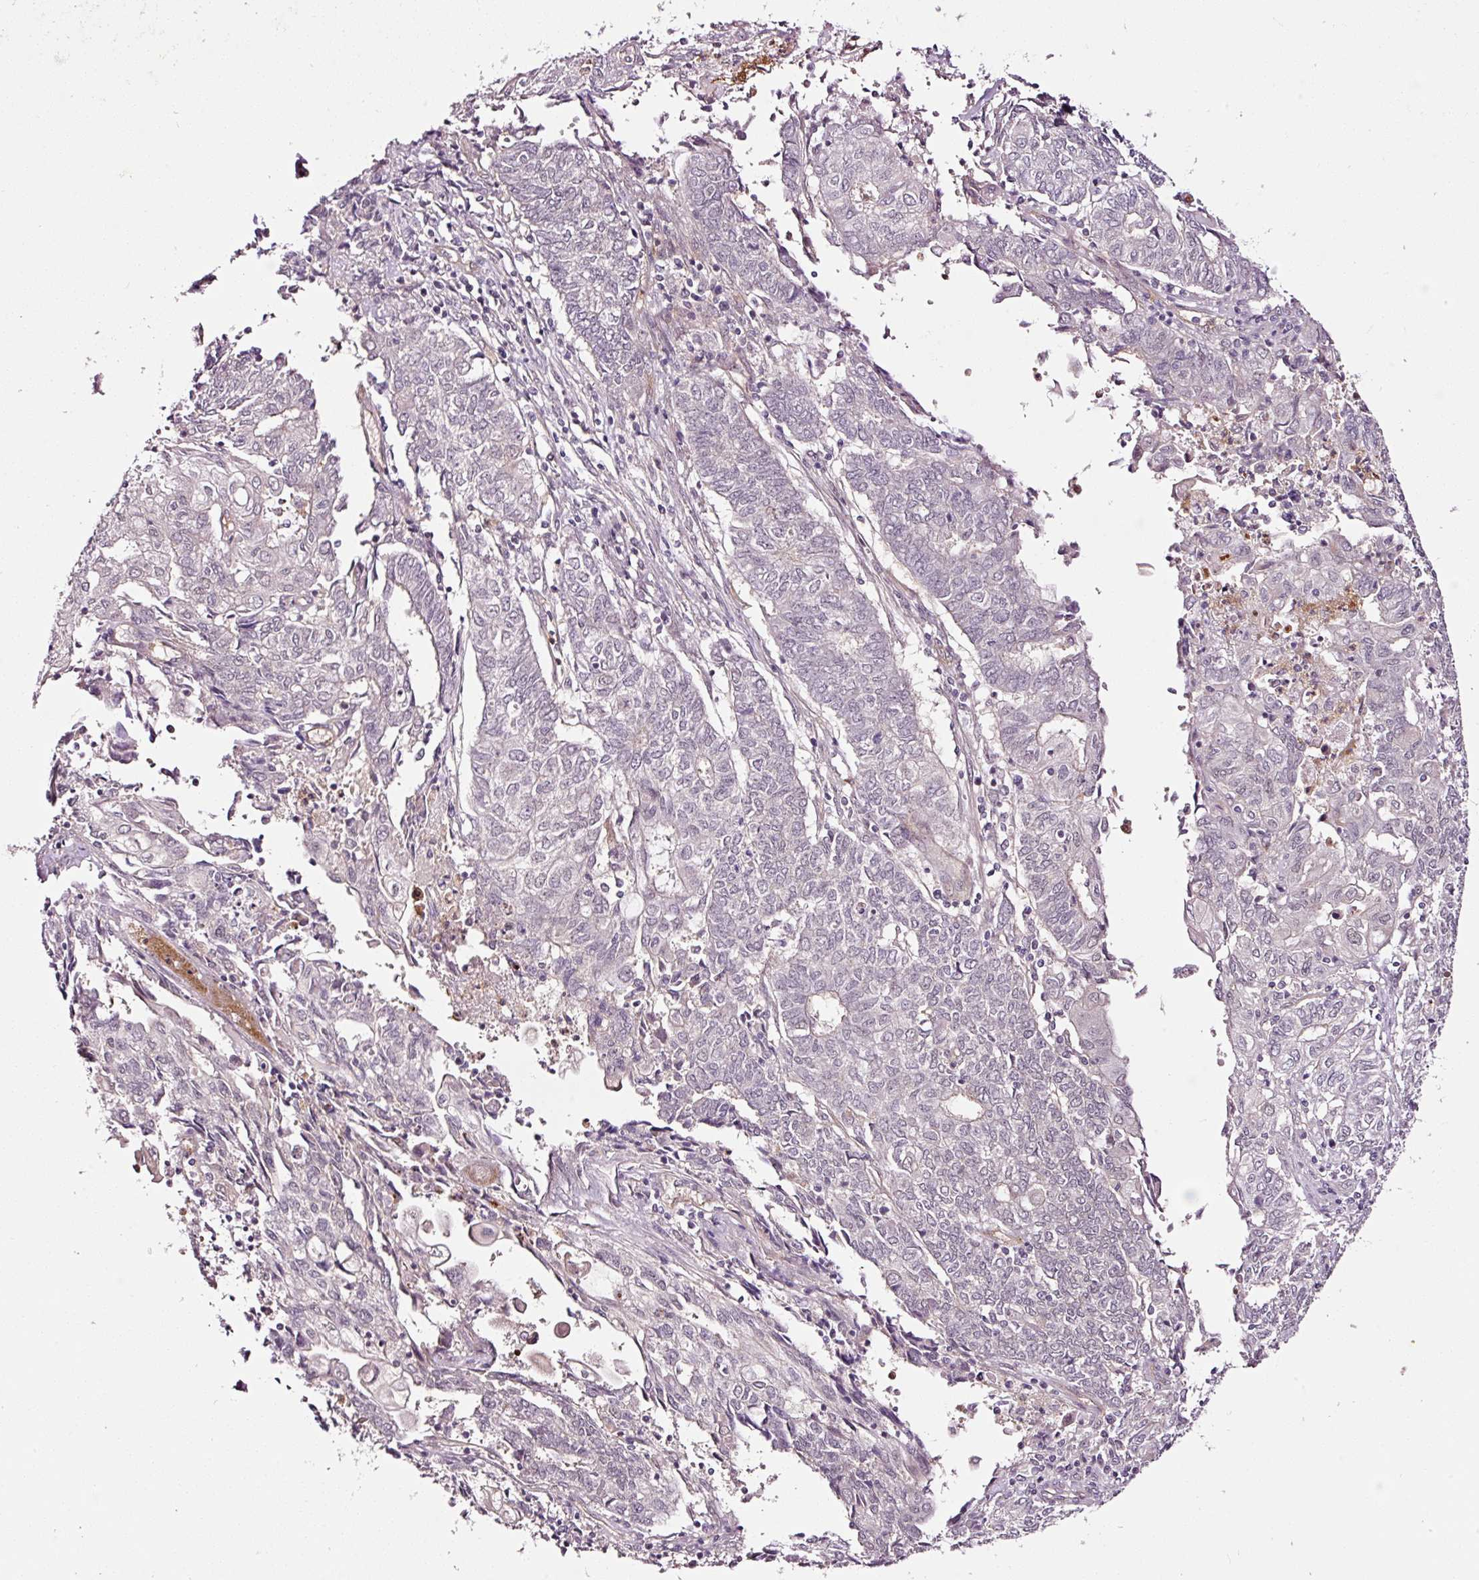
{"staining": {"intensity": "negative", "quantity": "none", "location": "none"}, "tissue": "endometrial cancer", "cell_type": "Tumor cells", "image_type": "cancer", "snomed": [{"axis": "morphology", "description": "Adenocarcinoma, NOS"}, {"axis": "topography", "description": "Endometrium"}], "caption": "This is an immunohistochemistry (IHC) image of human endometrial cancer. There is no expression in tumor cells.", "gene": "ABCB4", "patient": {"sex": "female", "age": 54}}